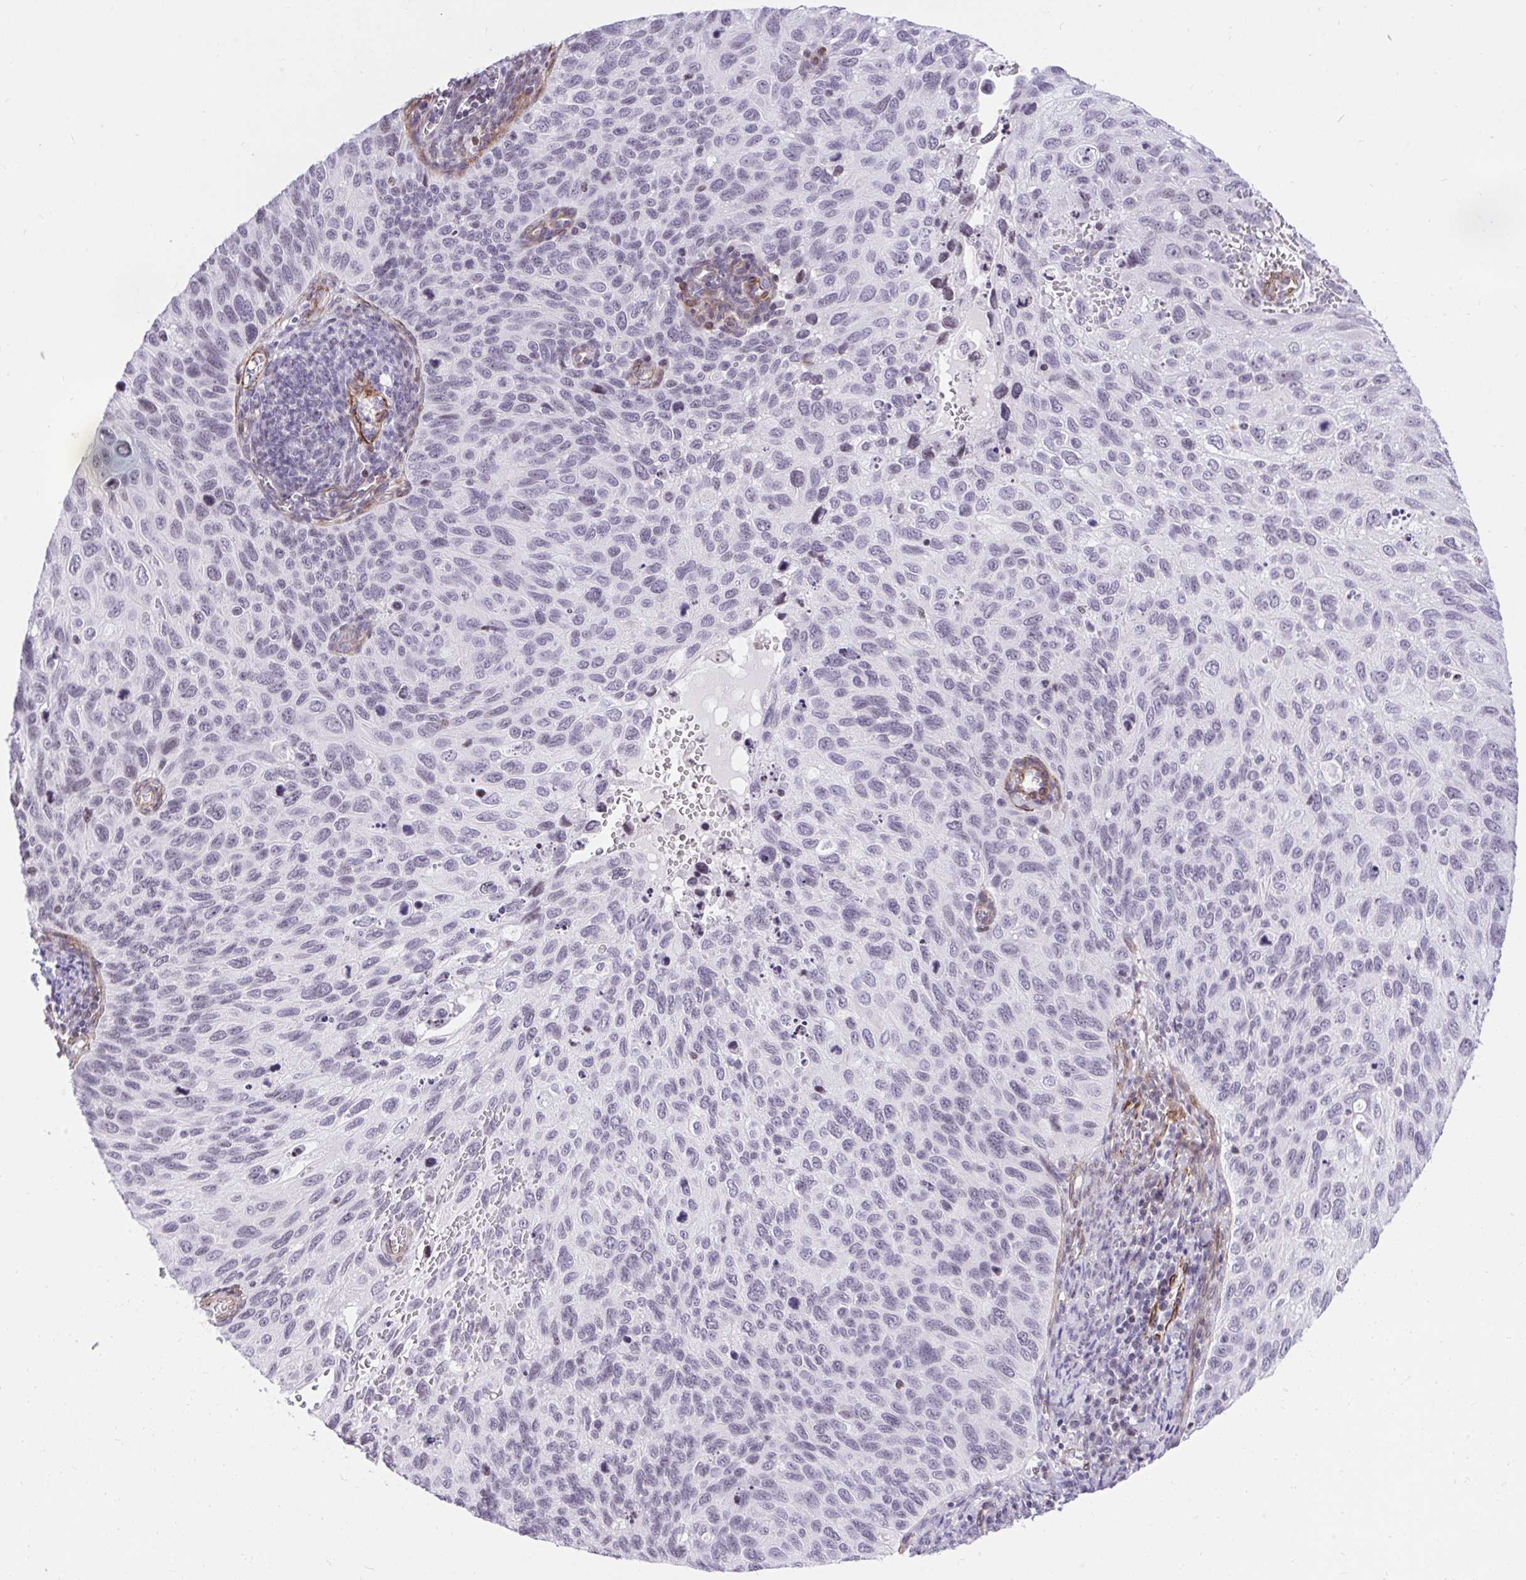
{"staining": {"intensity": "negative", "quantity": "none", "location": "none"}, "tissue": "cervical cancer", "cell_type": "Tumor cells", "image_type": "cancer", "snomed": [{"axis": "morphology", "description": "Squamous cell carcinoma, NOS"}, {"axis": "topography", "description": "Cervix"}], "caption": "Immunohistochemistry (IHC) micrograph of cervical squamous cell carcinoma stained for a protein (brown), which demonstrates no positivity in tumor cells.", "gene": "KCNN4", "patient": {"sex": "female", "age": 70}}